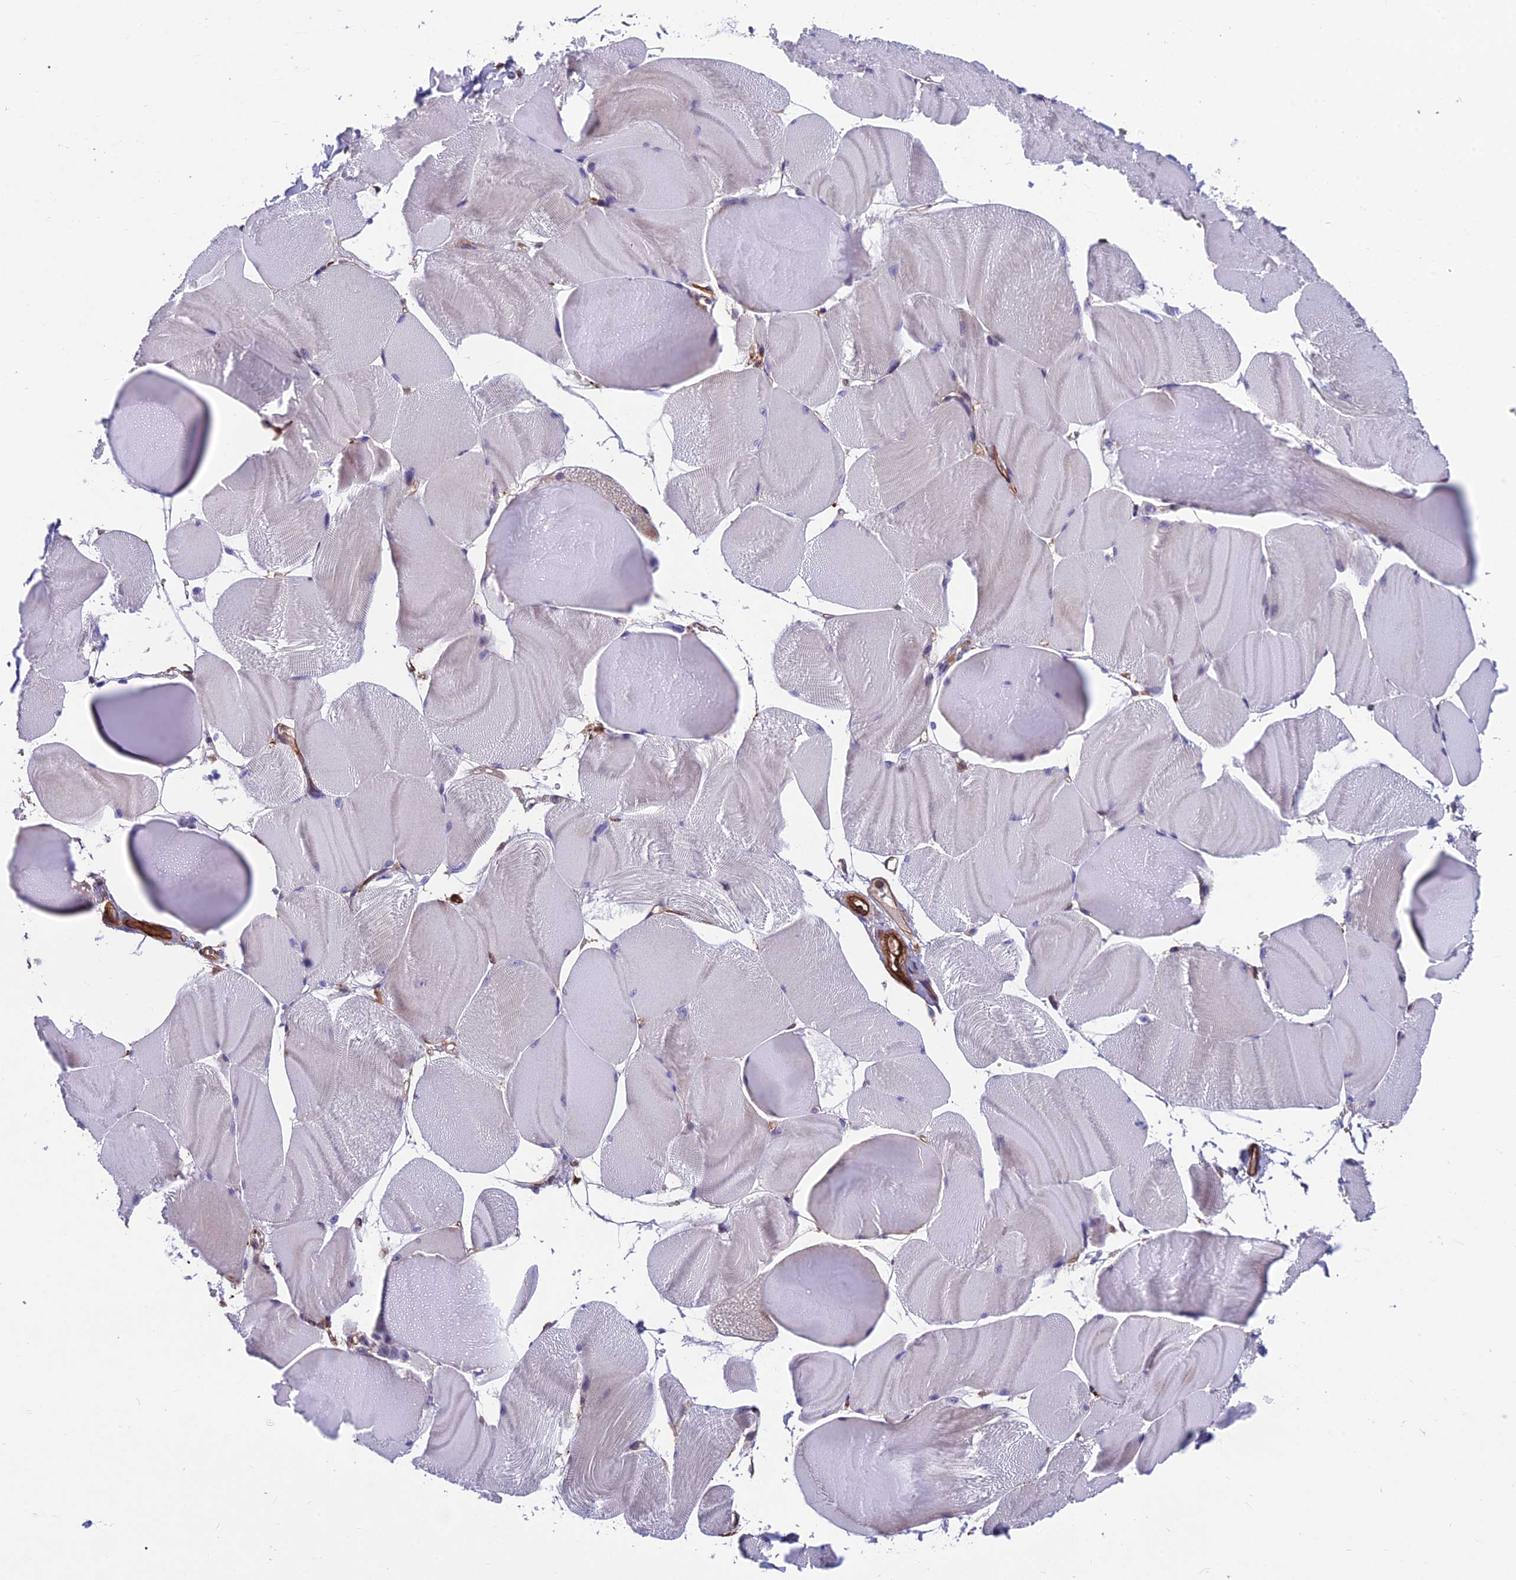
{"staining": {"intensity": "negative", "quantity": "none", "location": "none"}, "tissue": "skeletal muscle", "cell_type": "Myocytes", "image_type": "normal", "snomed": [{"axis": "morphology", "description": "Normal tissue, NOS"}, {"axis": "morphology", "description": "Basal cell carcinoma"}, {"axis": "topography", "description": "Skeletal muscle"}], "caption": "This histopathology image is of unremarkable skeletal muscle stained with immunohistochemistry (IHC) to label a protein in brown with the nuclei are counter-stained blue. There is no positivity in myocytes. The staining was performed using DAB (3,3'-diaminobenzidine) to visualize the protein expression in brown, while the nuclei were stained in blue with hematoxylin (Magnification: 20x).", "gene": "RTN4RL1", "patient": {"sex": "female", "age": 64}}